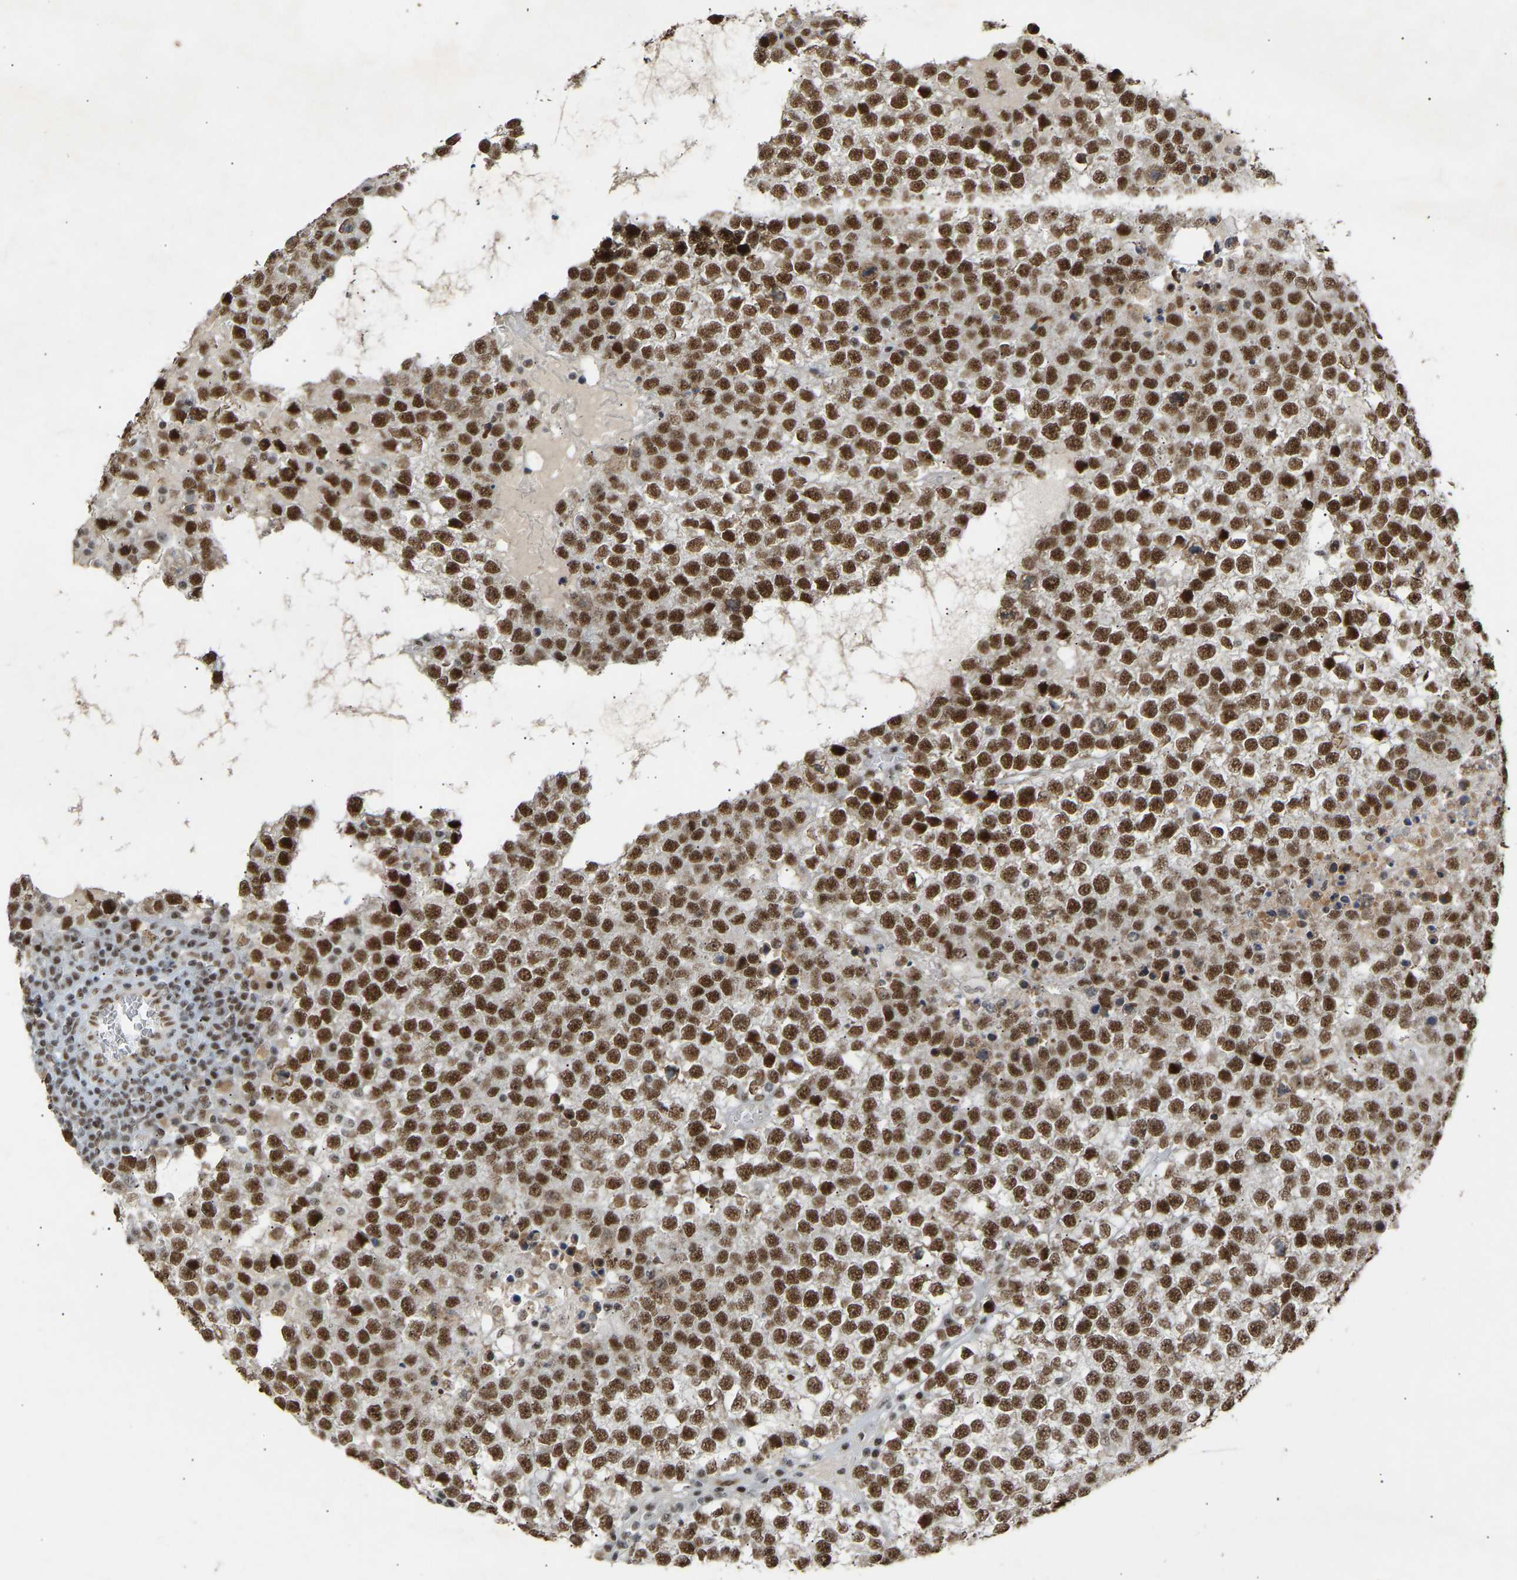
{"staining": {"intensity": "strong", "quantity": ">75%", "location": "nuclear"}, "tissue": "testis cancer", "cell_type": "Tumor cells", "image_type": "cancer", "snomed": [{"axis": "morphology", "description": "Seminoma, NOS"}, {"axis": "topography", "description": "Testis"}], "caption": "This micrograph reveals immunohistochemistry (IHC) staining of testis cancer (seminoma), with high strong nuclear staining in approximately >75% of tumor cells.", "gene": "NELFB", "patient": {"sex": "male", "age": 65}}